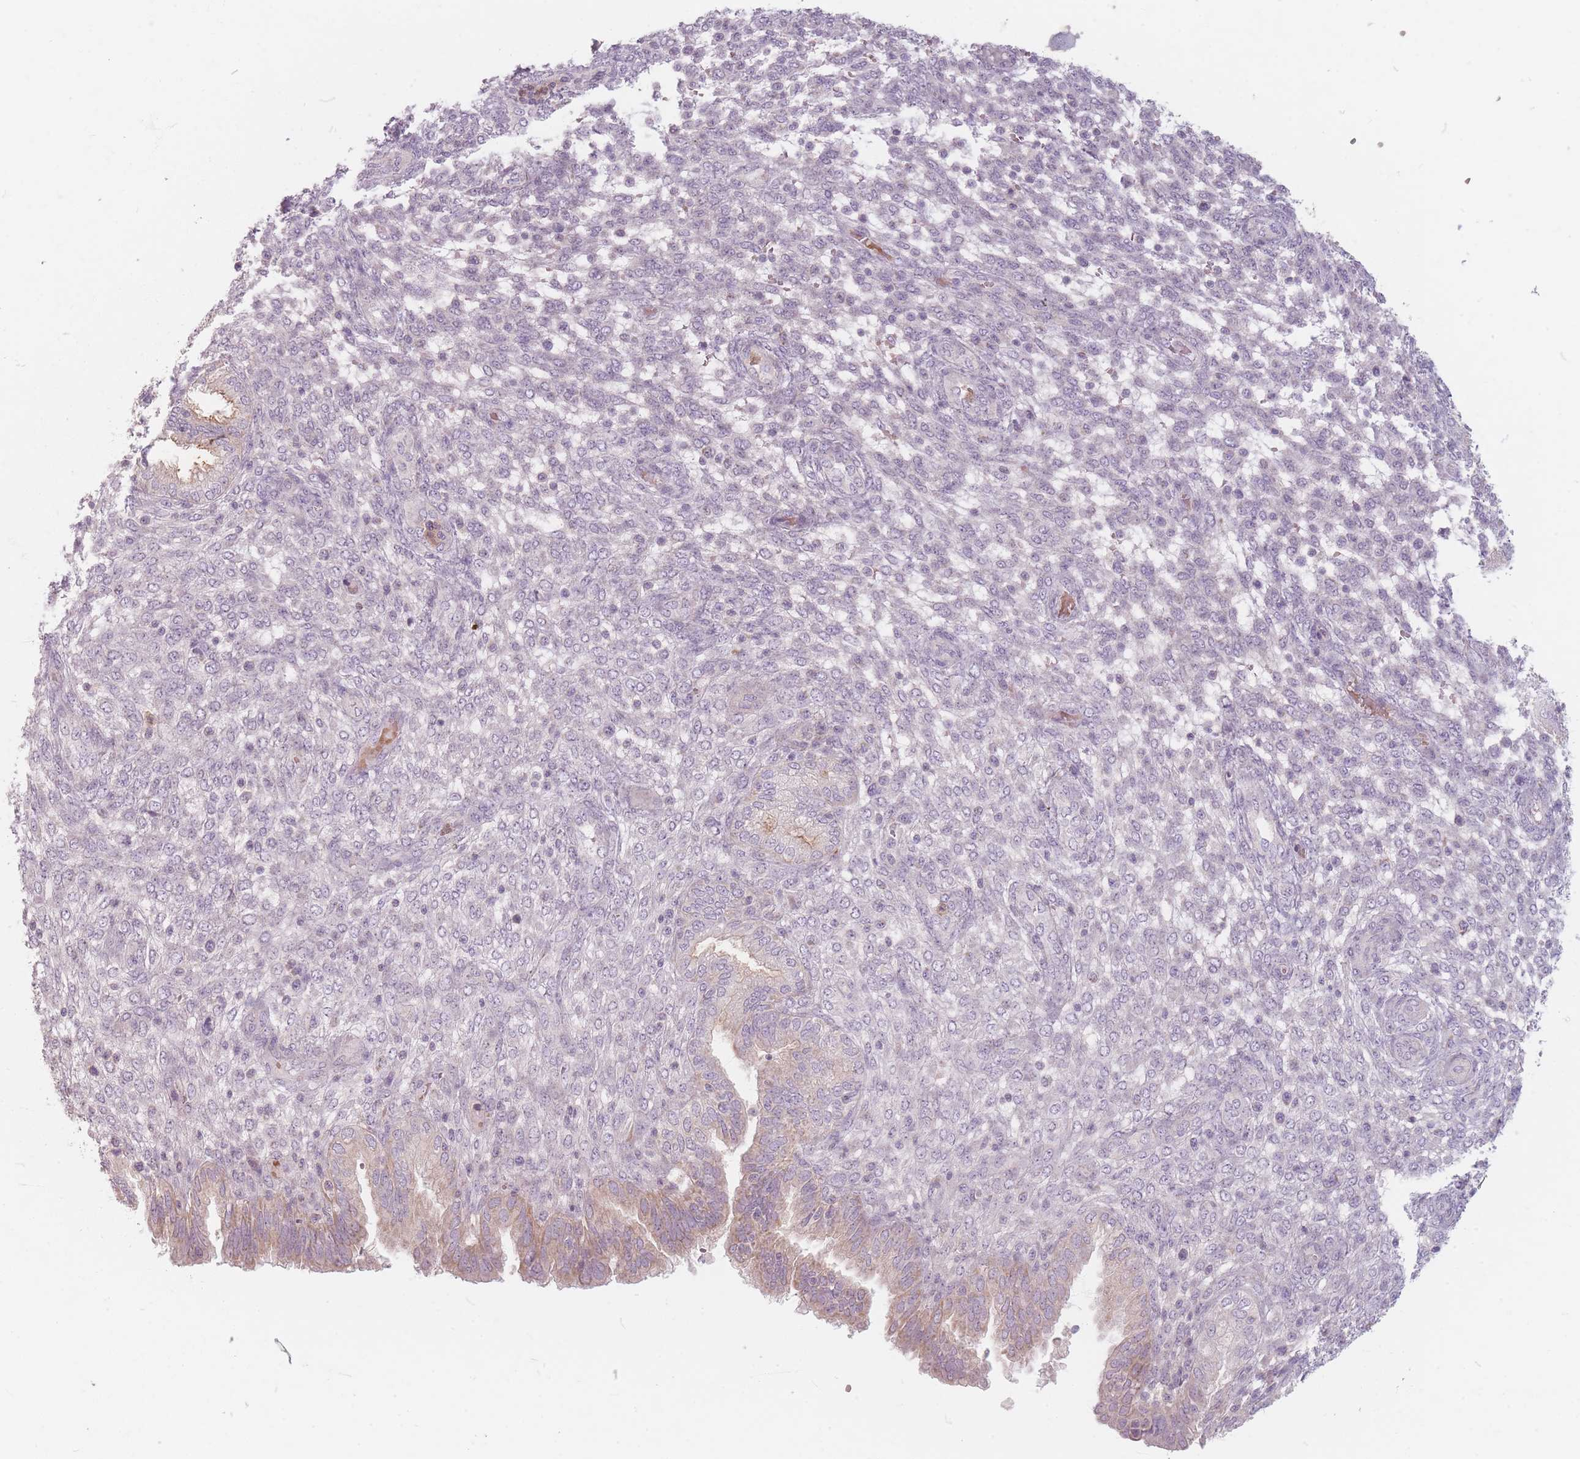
{"staining": {"intensity": "negative", "quantity": "none", "location": "none"}, "tissue": "endometrium", "cell_type": "Cells in endometrial stroma", "image_type": "normal", "snomed": [{"axis": "morphology", "description": "Normal tissue, NOS"}, {"axis": "topography", "description": "Endometrium"}], "caption": "A micrograph of endometrium stained for a protein reveals no brown staining in cells in endometrial stroma.", "gene": "CHCHD7", "patient": {"sex": "female", "age": 33}}